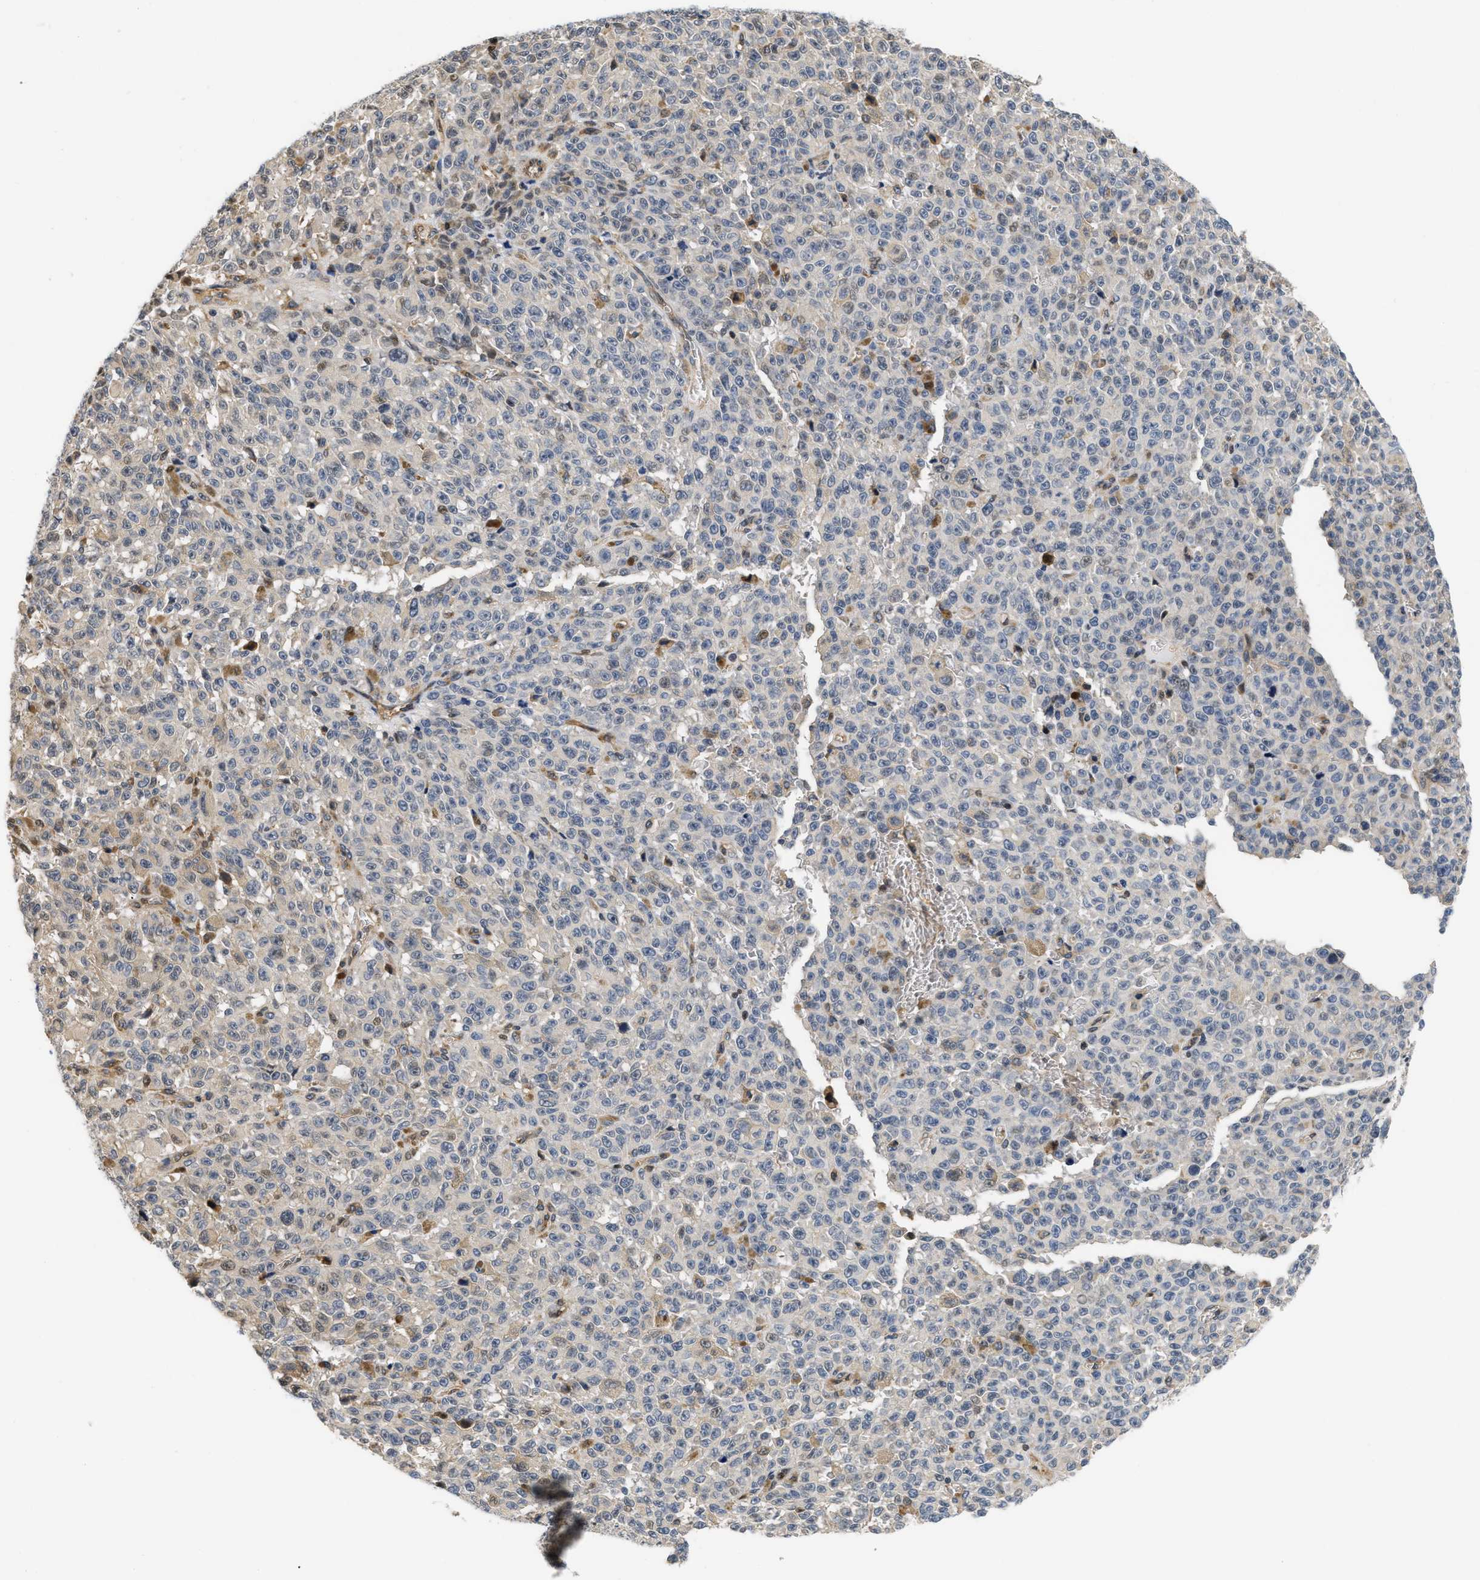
{"staining": {"intensity": "negative", "quantity": "none", "location": "none"}, "tissue": "melanoma", "cell_type": "Tumor cells", "image_type": "cancer", "snomed": [{"axis": "morphology", "description": "Malignant melanoma, NOS"}, {"axis": "topography", "description": "Skin"}], "caption": "High power microscopy image of an IHC image of melanoma, revealing no significant positivity in tumor cells. The staining was performed using DAB to visualize the protein expression in brown, while the nuclei were stained in blue with hematoxylin (Magnification: 20x).", "gene": "TNIP2", "patient": {"sex": "female", "age": 82}}